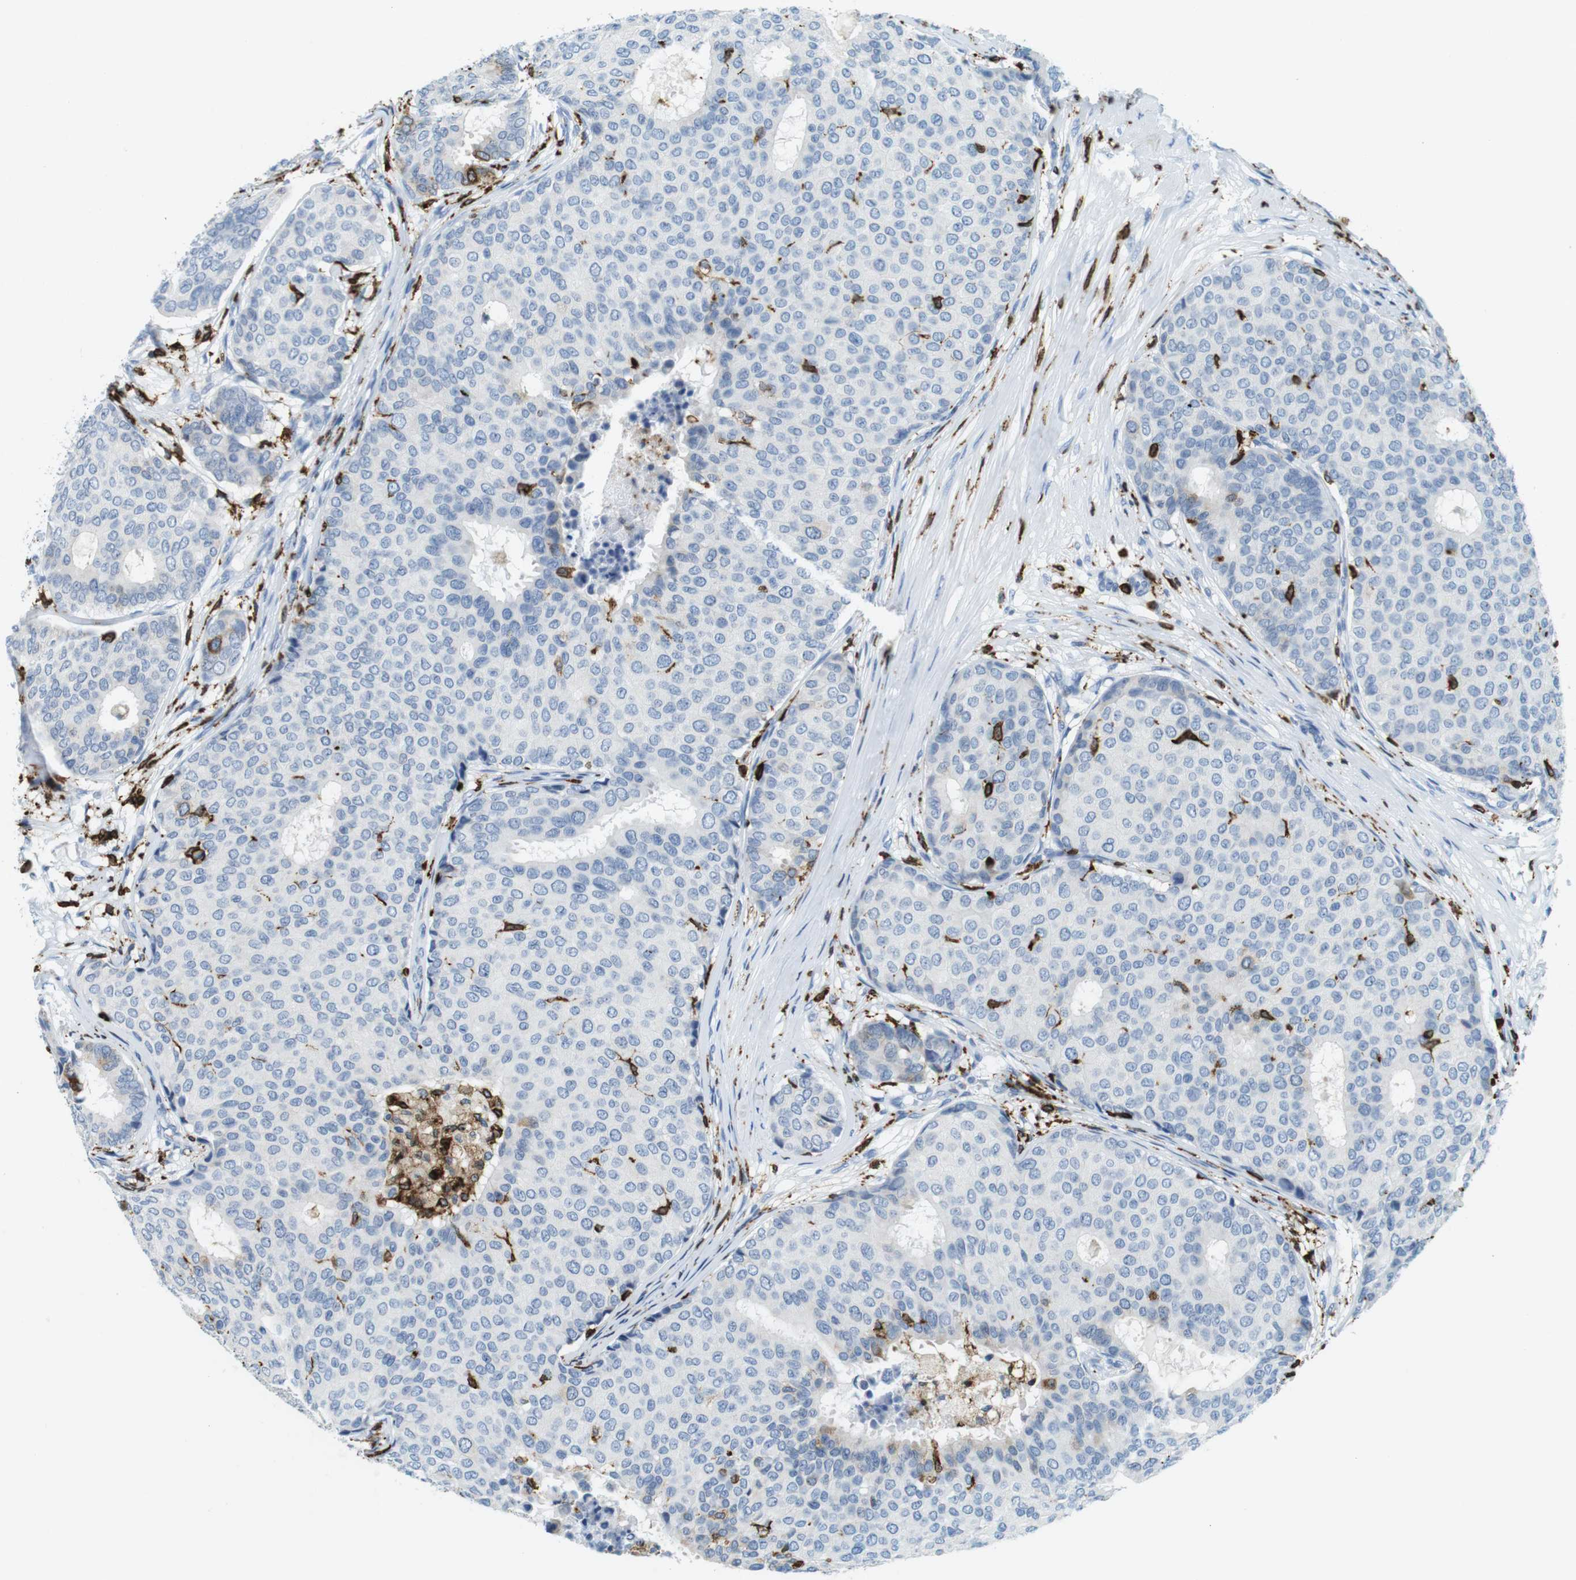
{"staining": {"intensity": "negative", "quantity": "none", "location": "none"}, "tissue": "breast cancer", "cell_type": "Tumor cells", "image_type": "cancer", "snomed": [{"axis": "morphology", "description": "Duct carcinoma"}, {"axis": "topography", "description": "Breast"}], "caption": "Tumor cells show no significant expression in breast cancer.", "gene": "CIITA", "patient": {"sex": "female", "age": 75}}